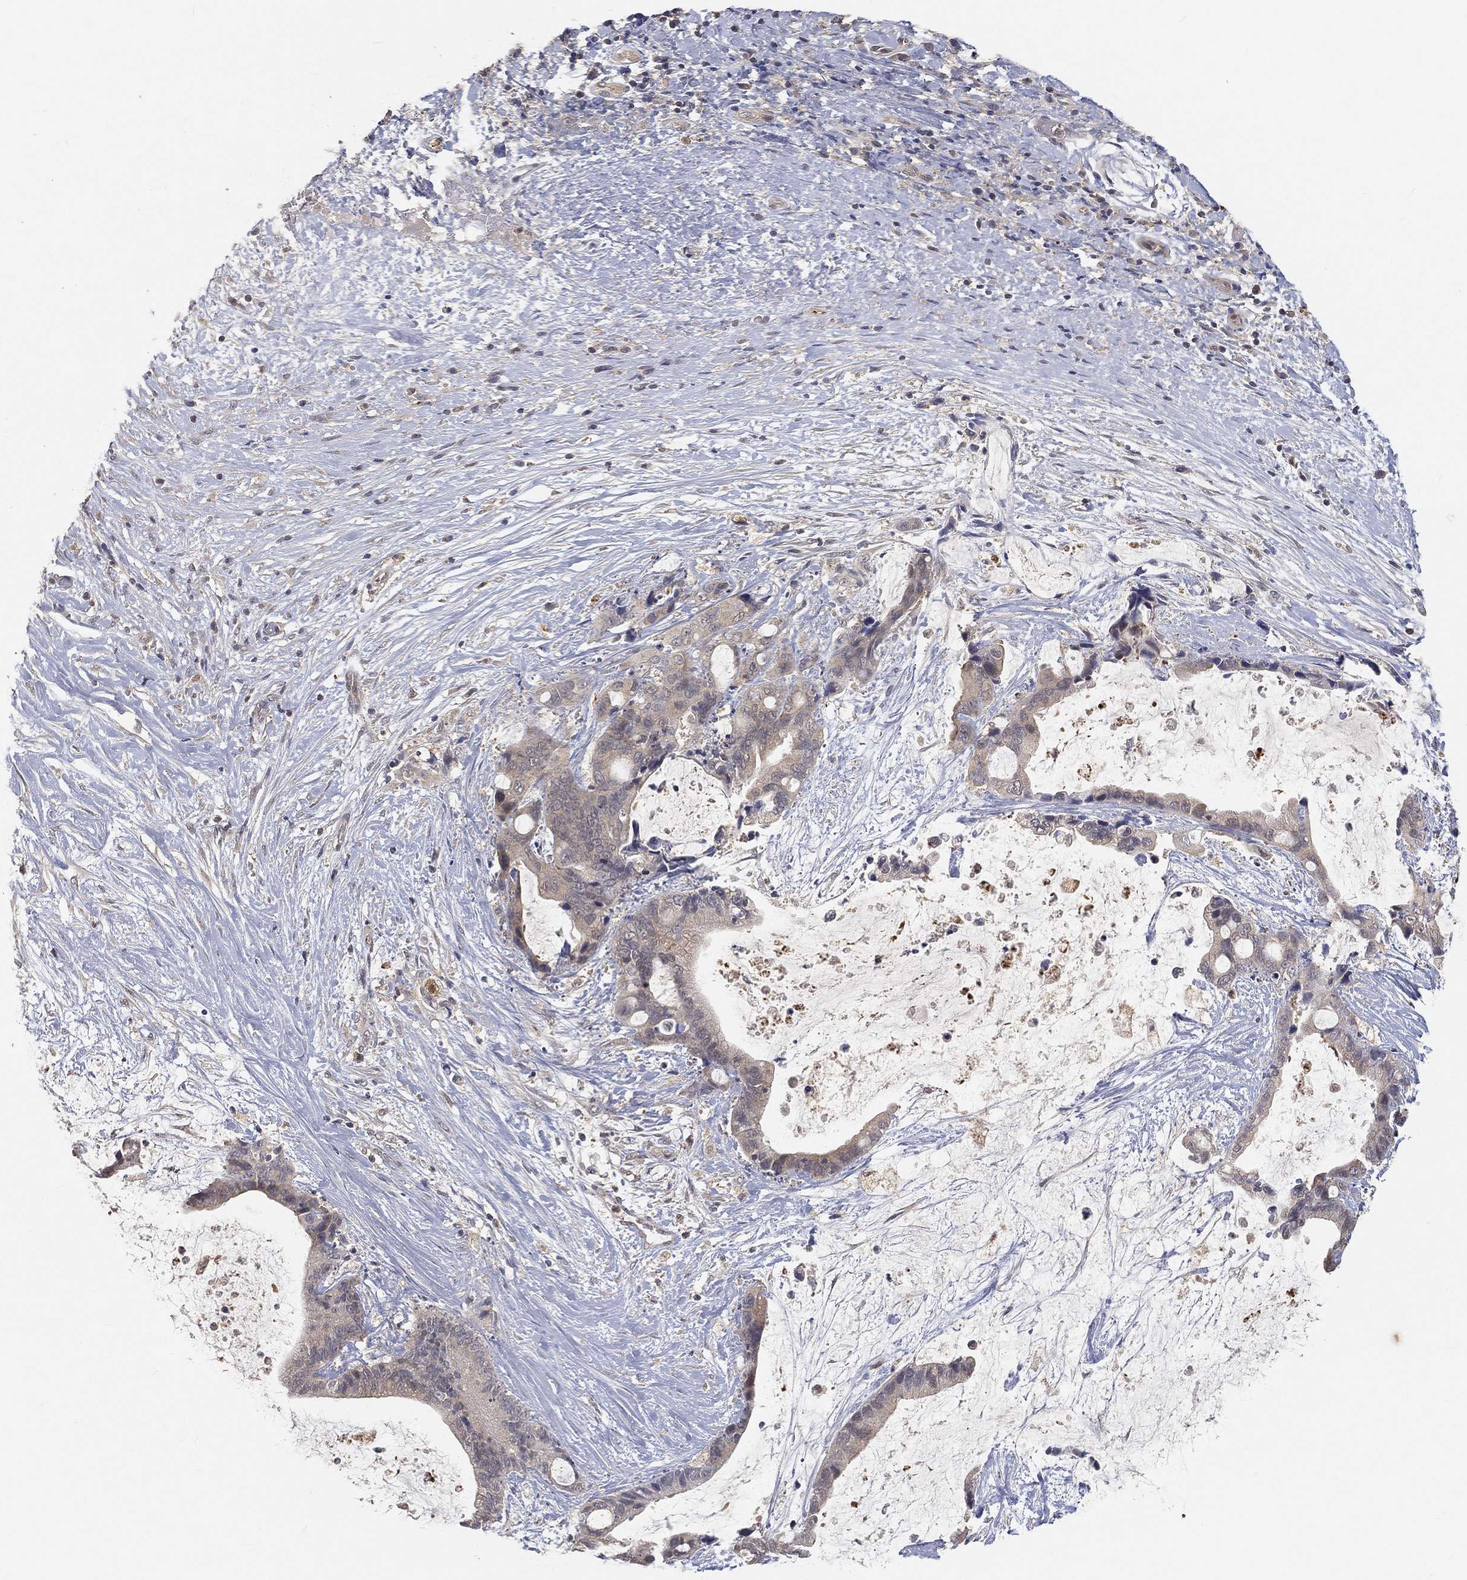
{"staining": {"intensity": "negative", "quantity": "none", "location": "none"}, "tissue": "liver cancer", "cell_type": "Tumor cells", "image_type": "cancer", "snomed": [{"axis": "morphology", "description": "Cholangiocarcinoma"}, {"axis": "topography", "description": "Liver"}], "caption": "A histopathology image of human cholangiocarcinoma (liver) is negative for staining in tumor cells.", "gene": "MAPK1", "patient": {"sex": "female", "age": 73}}